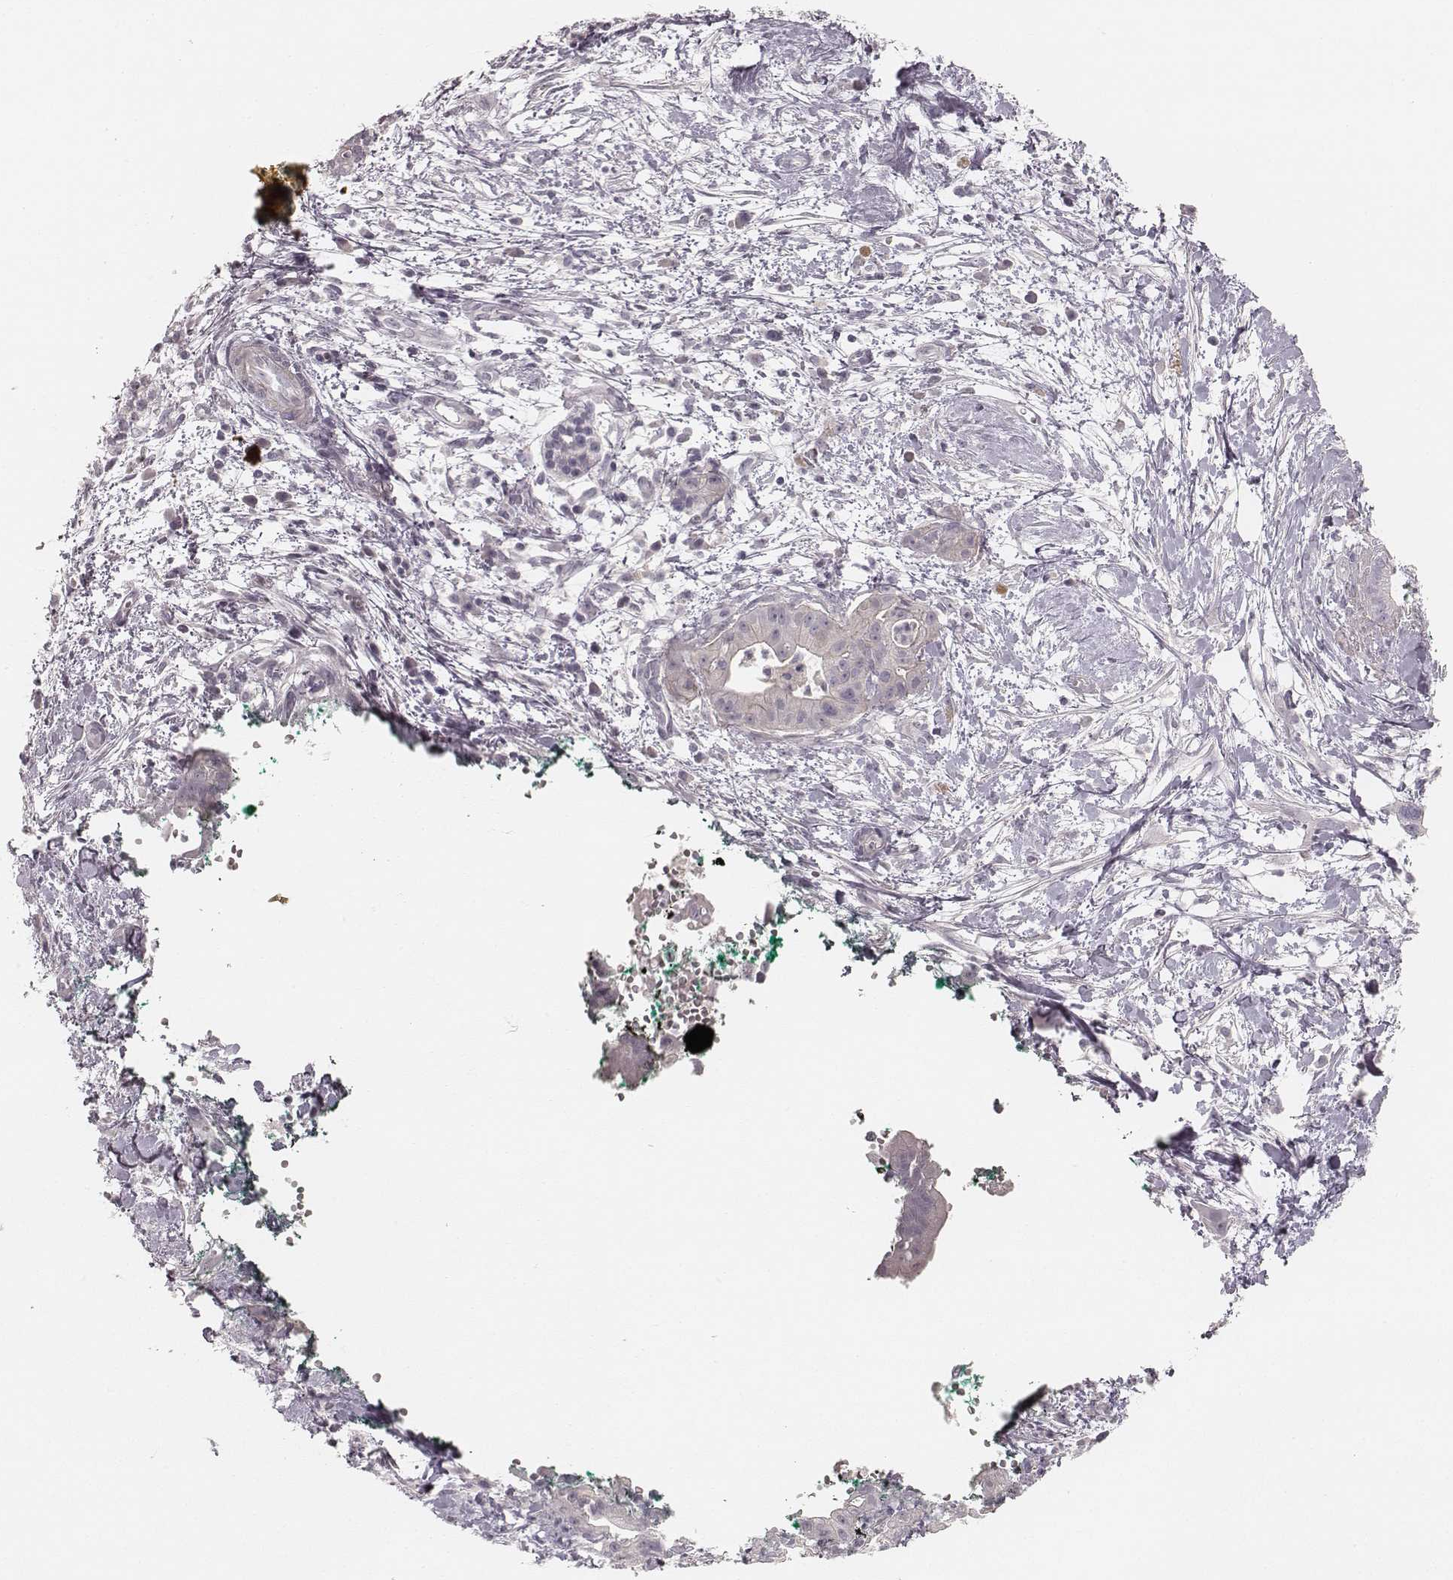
{"staining": {"intensity": "negative", "quantity": "none", "location": "none"}, "tissue": "pancreatic cancer", "cell_type": "Tumor cells", "image_type": "cancer", "snomed": [{"axis": "morphology", "description": "Normal tissue, NOS"}, {"axis": "morphology", "description": "Adenocarcinoma, NOS"}, {"axis": "topography", "description": "Lymph node"}, {"axis": "topography", "description": "Pancreas"}], "caption": "Tumor cells are negative for protein expression in human pancreatic adenocarcinoma. (Brightfield microscopy of DAB (3,3'-diaminobenzidine) immunohistochemistry (IHC) at high magnification).", "gene": "SPATA24", "patient": {"sex": "female", "age": 58}}